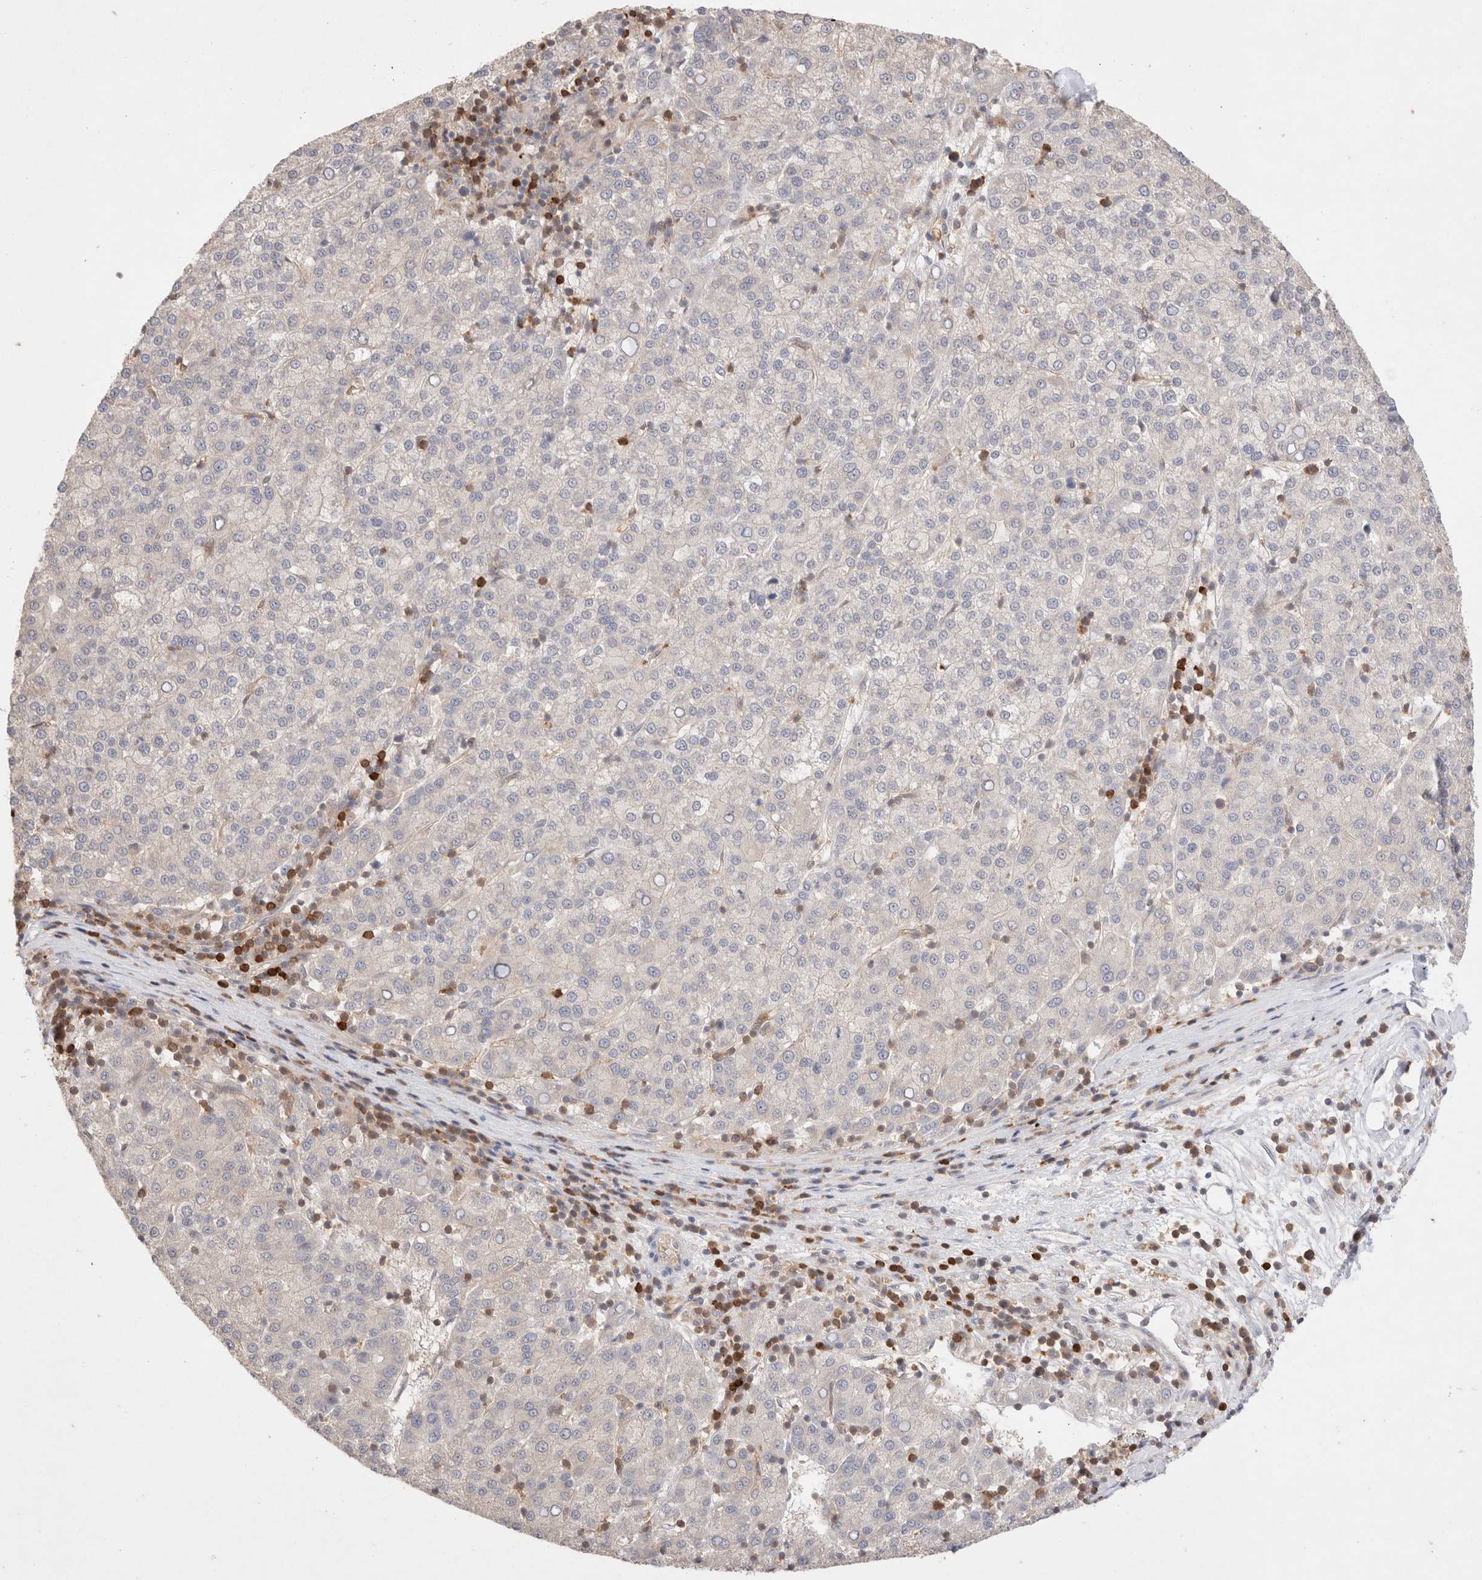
{"staining": {"intensity": "negative", "quantity": "none", "location": "none"}, "tissue": "liver cancer", "cell_type": "Tumor cells", "image_type": "cancer", "snomed": [{"axis": "morphology", "description": "Carcinoma, Hepatocellular, NOS"}, {"axis": "topography", "description": "Liver"}], "caption": "The image displays no significant staining in tumor cells of hepatocellular carcinoma (liver).", "gene": "STARD10", "patient": {"sex": "female", "age": 58}}